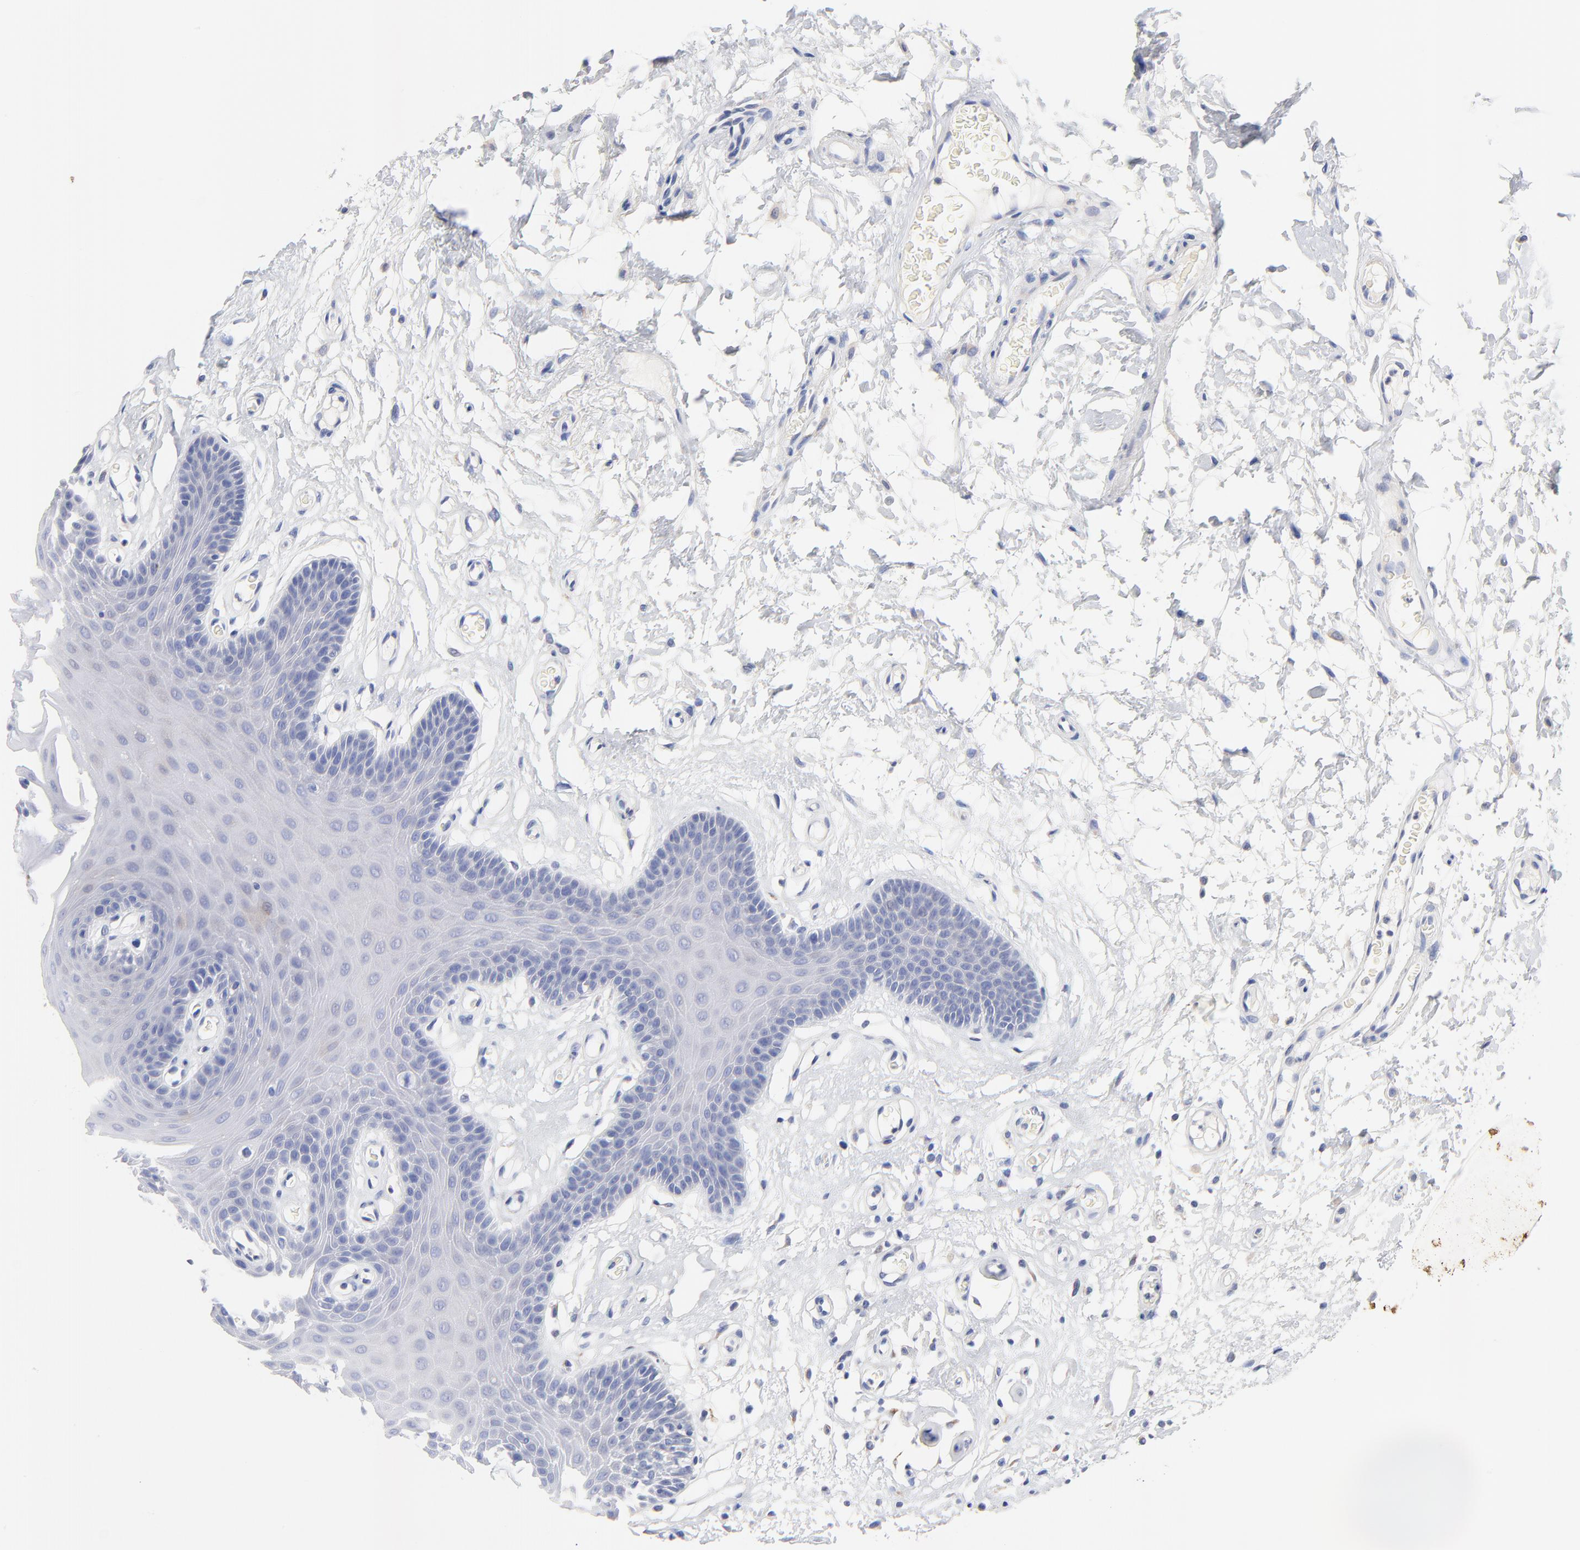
{"staining": {"intensity": "negative", "quantity": "none", "location": "none"}, "tissue": "oral mucosa", "cell_type": "Squamous epithelial cells", "image_type": "normal", "snomed": [{"axis": "morphology", "description": "Normal tissue, NOS"}, {"axis": "morphology", "description": "Squamous cell carcinoma, NOS"}, {"axis": "topography", "description": "Skeletal muscle"}, {"axis": "topography", "description": "Oral tissue"}, {"axis": "topography", "description": "Head-Neck"}], "caption": "Human oral mucosa stained for a protein using IHC exhibits no expression in squamous epithelial cells.", "gene": "FBXO10", "patient": {"sex": "male", "age": 71}}